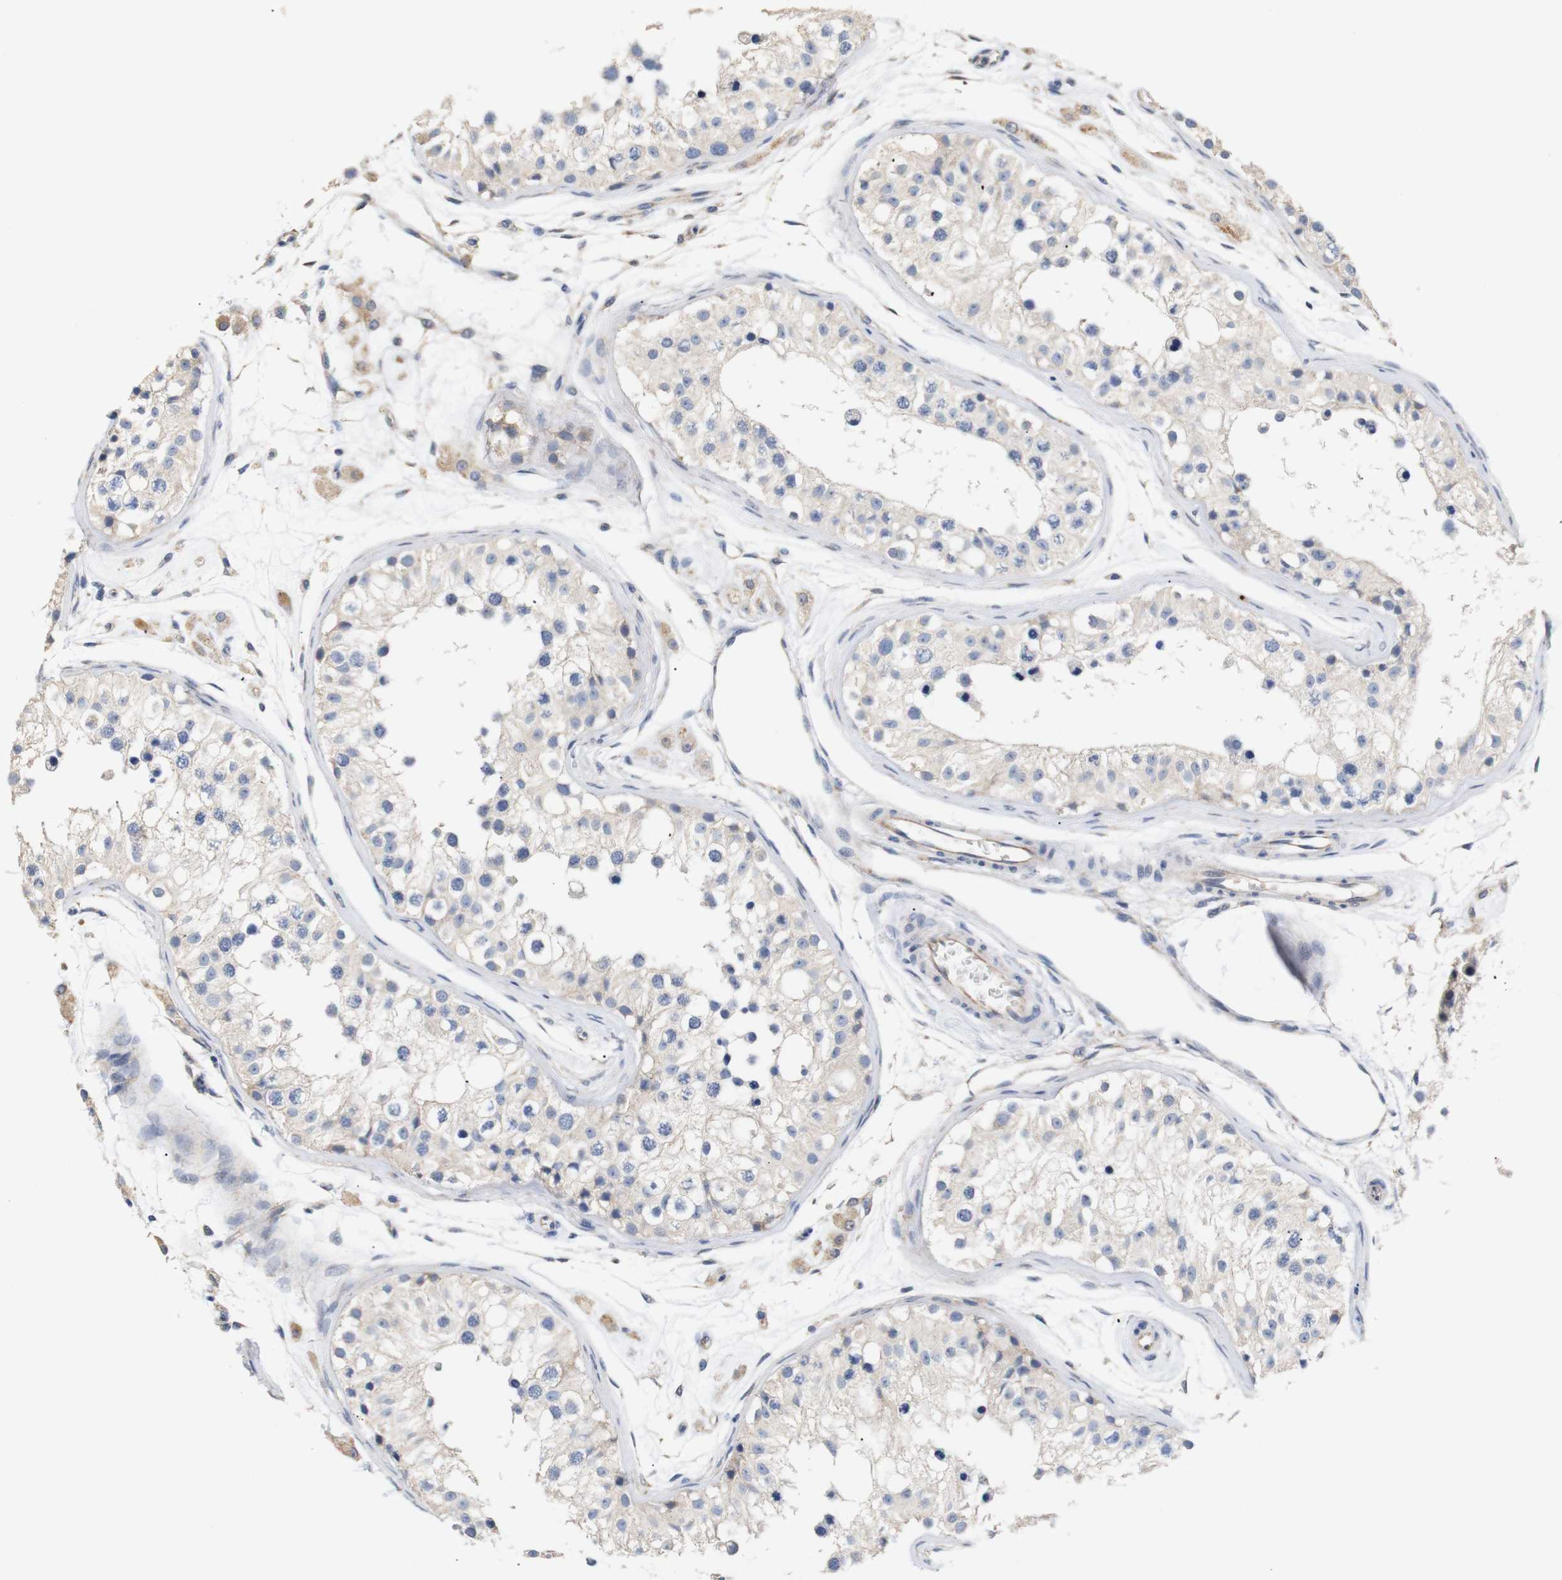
{"staining": {"intensity": "weak", "quantity": "<25%", "location": "cytoplasmic/membranous"}, "tissue": "testis", "cell_type": "Cells in seminiferous ducts", "image_type": "normal", "snomed": [{"axis": "morphology", "description": "Normal tissue, NOS"}, {"axis": "morphology", "description": "Adenocarcinoma, metastatic, NOS"}, {"axis": "topography", "description": "Testis"}], "caption": "Immunohistochemical staining of benign testis demonstrates no significant expression in cells in seminiferous ducts.", "gene": "TRIM5", "patient": {"sex": "male", "age": 26}}